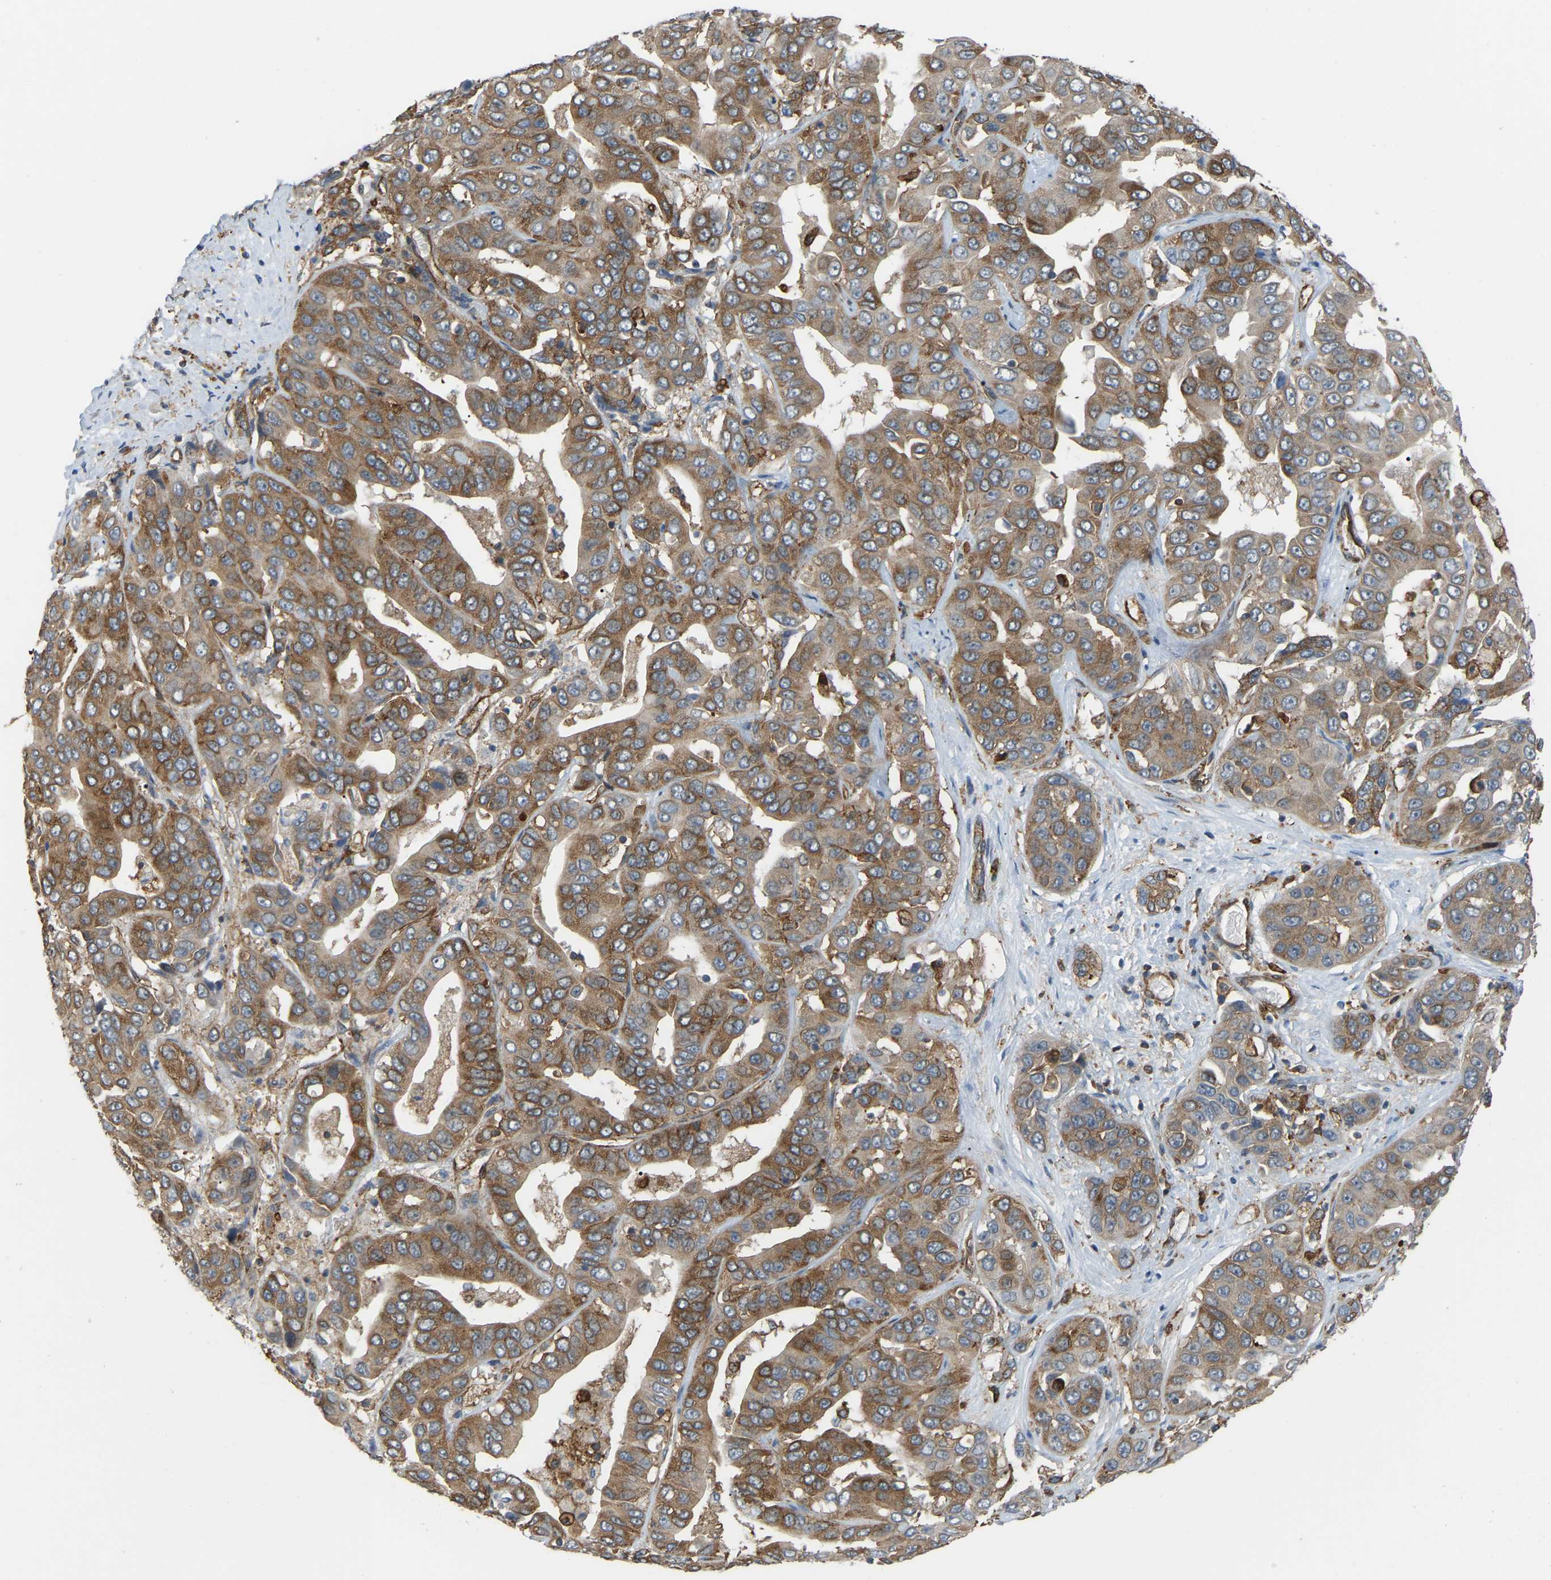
{"staining": {"intensity": "moderate", "quantity": ">75%", "location": "cytoplasmic/membranous"}, "tissue": "liver cancer", "cell_type": "Tumor cells", "image_type": "cancer", "snomed": [{"axis": "morphology", "description": "Cholangiocarcinoma"}, {"axis": "topography", "description": "Liver"}], "caption": "An immunohistochemistry image of tumor tissue is shown. Protein staining in brown highlights moderate cytoplasmic/membranous positivity in liver cancer (cholangiocarcinoma) within tumor cells.", "gene": "PICALM", "patient": {"sex": "female", "age": 52}}